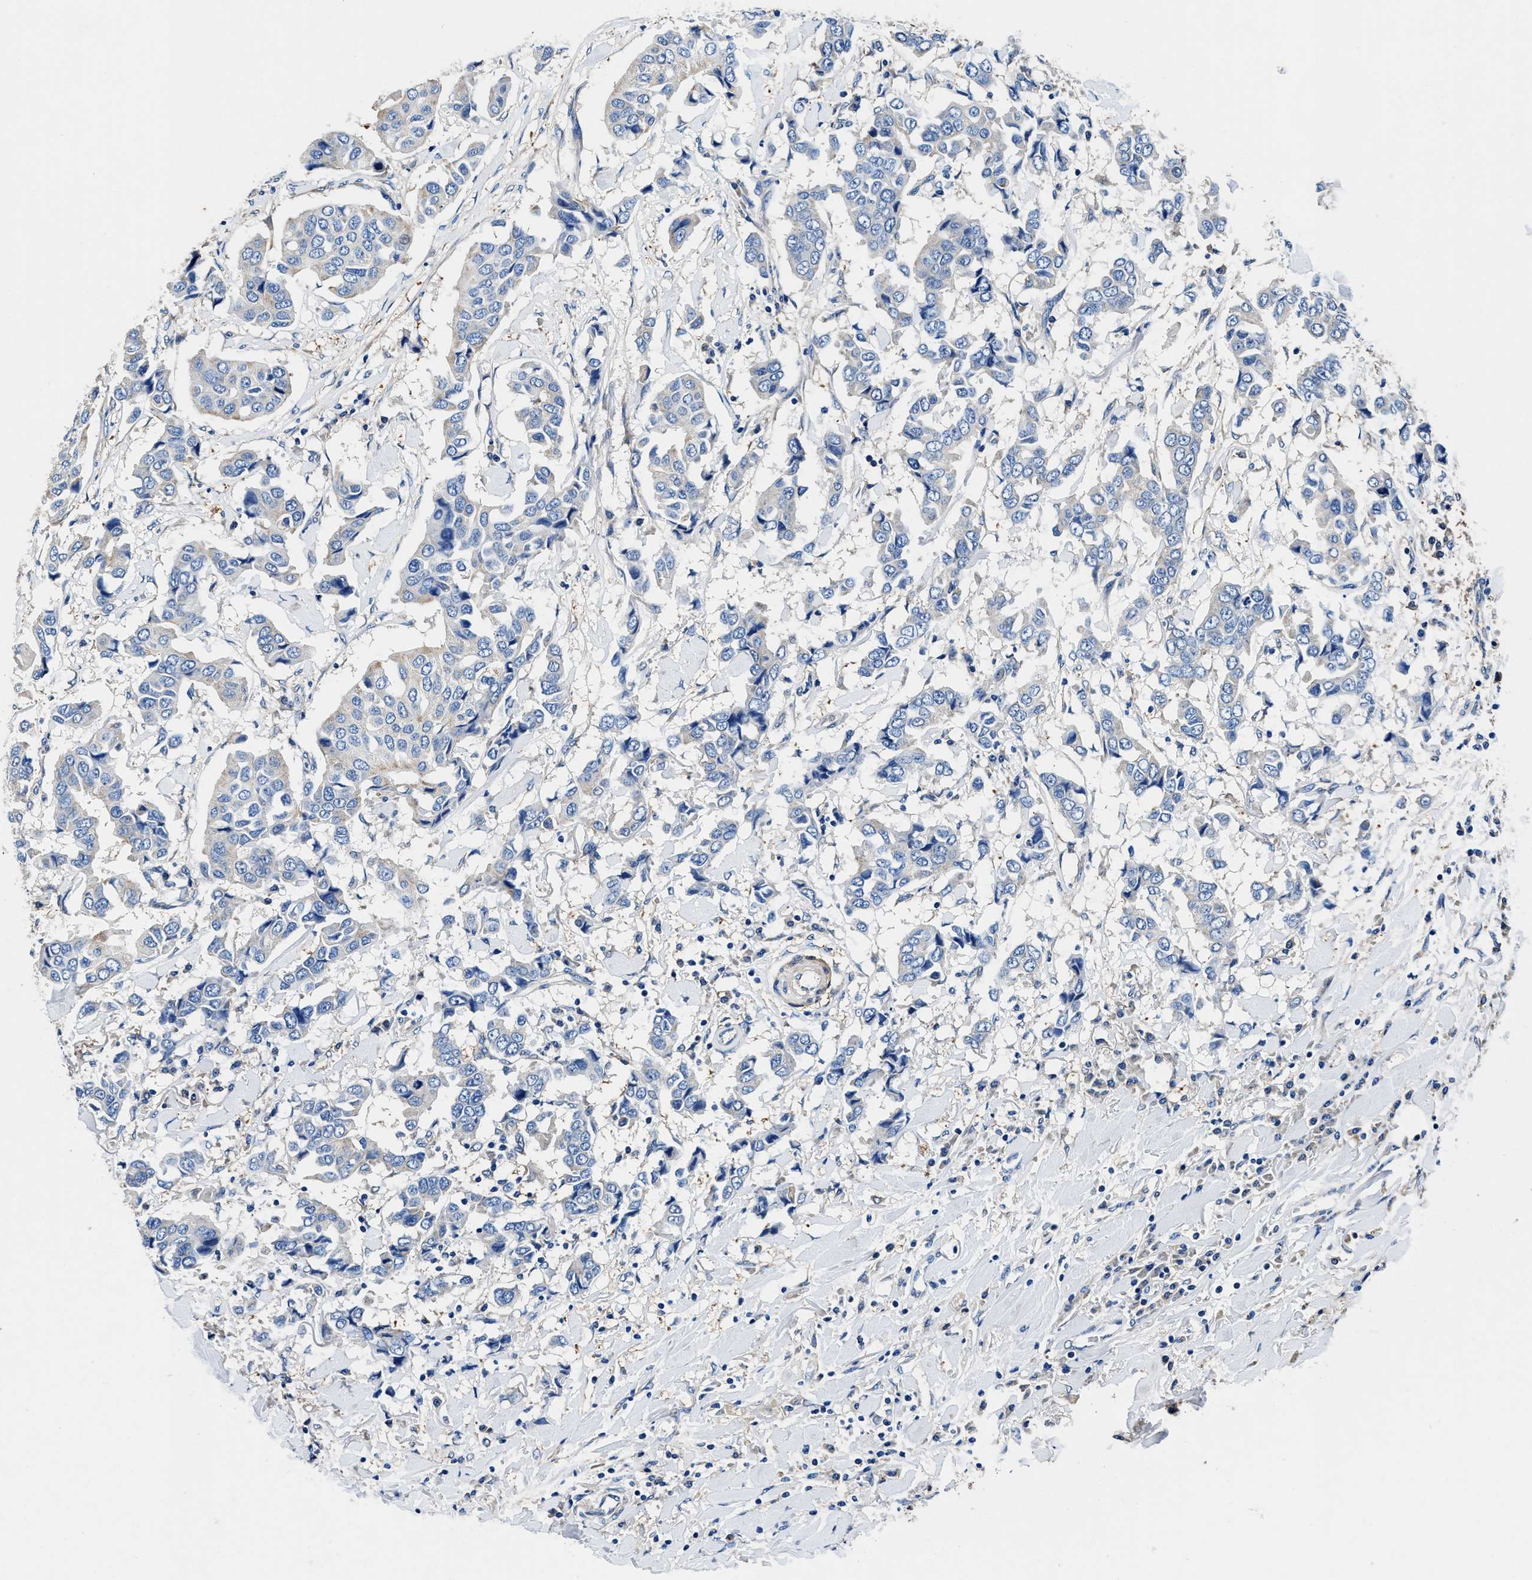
{"staining": {"intensity": "weak", "quantity": "25%-75%", "location": "cytoplasmic/membranous"}, "tissue": "breast cancer", "cell_type": "Tumor cells", "image_type": "cancer", "snomed": [{"axis": "morphology", "description": "Duct carcinoma"}, {"axis": "topography", "description": "Breast"}], "caption": "Immunohistochemical staining of human breast invasive ductal carcinoma demonstrates weak cytoplasmic/membranous protein staining in approximately 25%-75% of tumor cells.", "gene": "NEU1", "patient": {"sex": "female", "age": 80}}